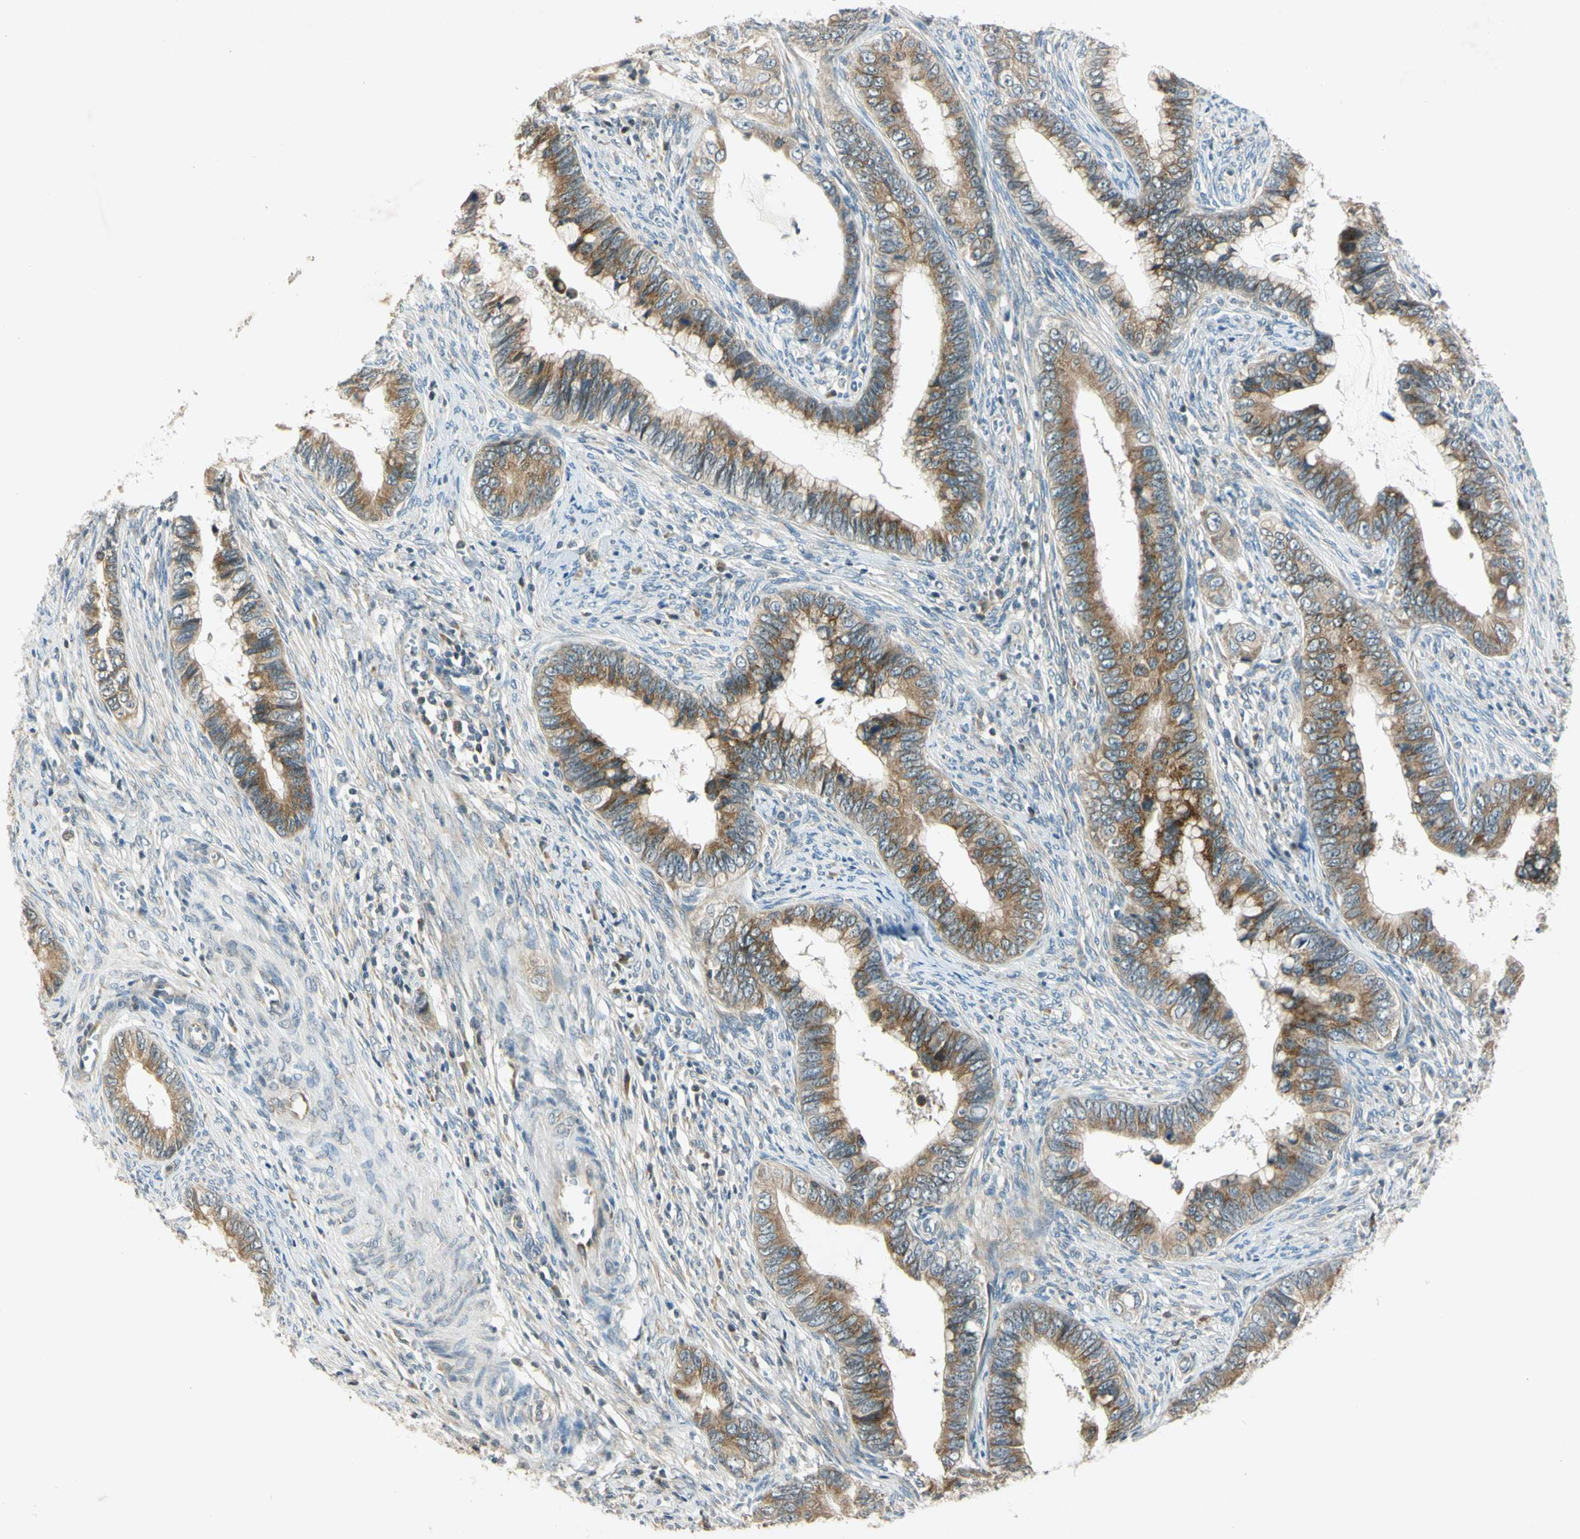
{"staining": {"intensity": "strong", "quantity": ">75%", "location": "cytoplasmic/membranous"}, "tissue": "cervical cancer", "cell_type": "Tumor cells", "image_type": "cancer", "snomed": [{"axis": "morphology", "description": "Adenocarcinoma, NOS"}, {"axis": "topography", "description": "Cervix"}], "caption": "This micrograph displays cervical adenocarcinoma stained with immunohistochemistry (IHC) to label a protein in brown. The cytoplasmic/membranous of tumor cells show strong positivity for the protein. Nuclei are counter-stained blue.", "gene": "RPS6KB2", "patient": {"sex": "female", "age": 44}}